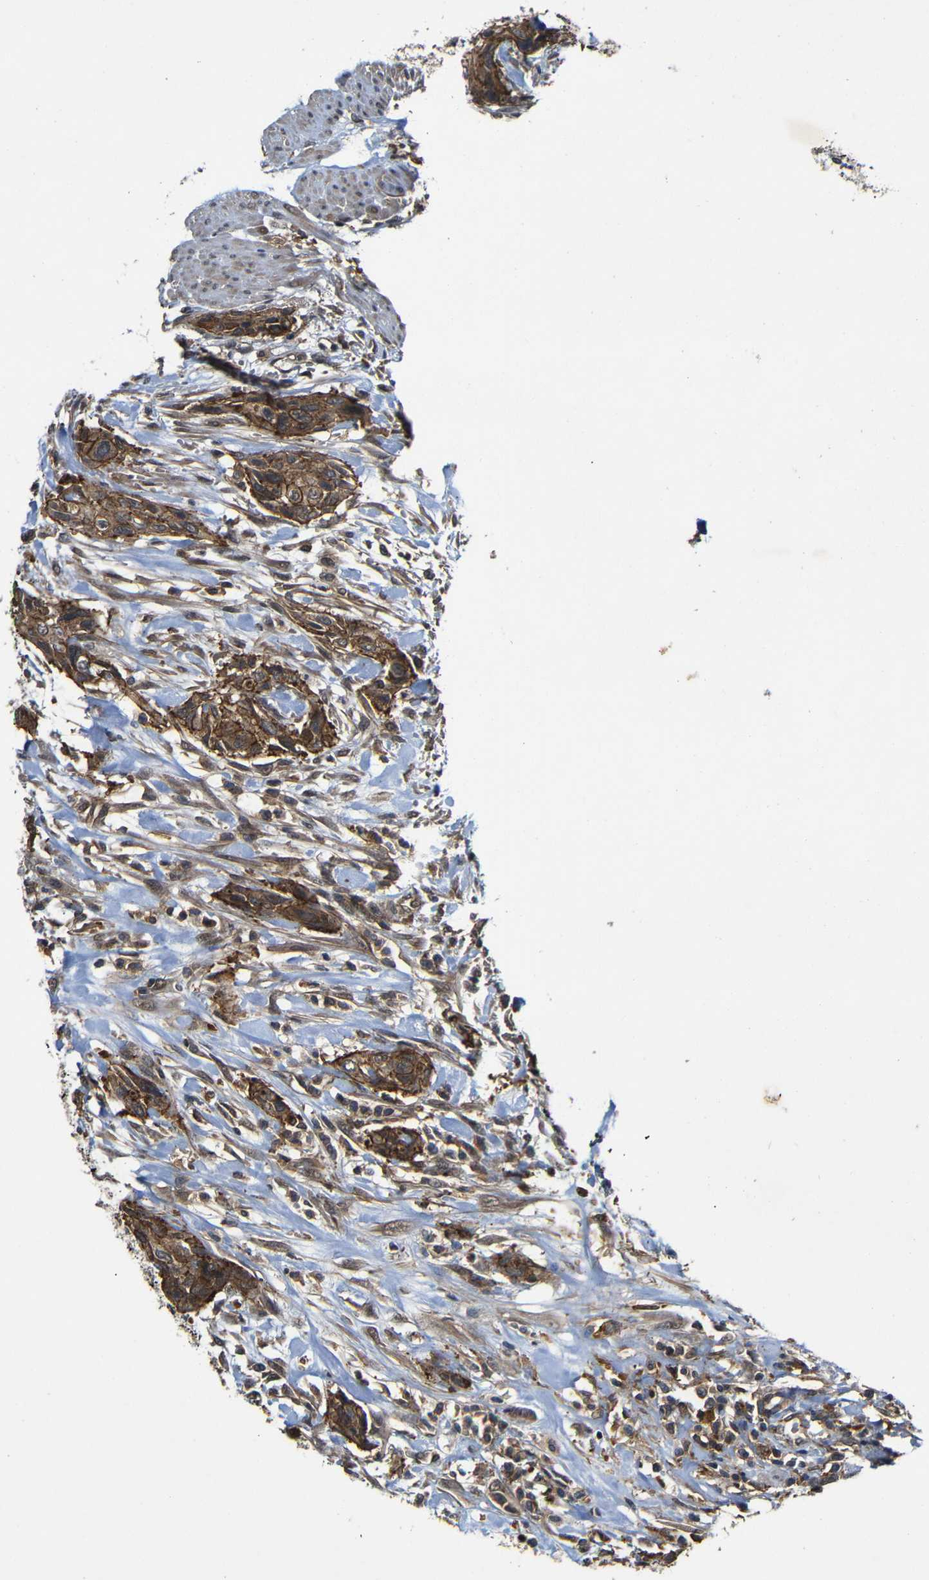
{"staining": {"intensity": "moderate", "quantity": ">75%", "location": "cytoplasmic/membranous"}, "tissue": "urothelial cancer", "cell_type": "Tumor cells", "image_type": "cancer", "snomed": [{"axis": "morphology", "description": "Urothelial carcinoma, High grade"}, {"axis": "topography", "description": "Urinary bladder"}], "caption": "Protein staining shows moderate cytoplasmic/membranous expression in approximately >75% of tumor cells in high-grade urothelial carcinoma.", "gene": "NANOS1", "patient": {"sex": "male", "age": 35}}